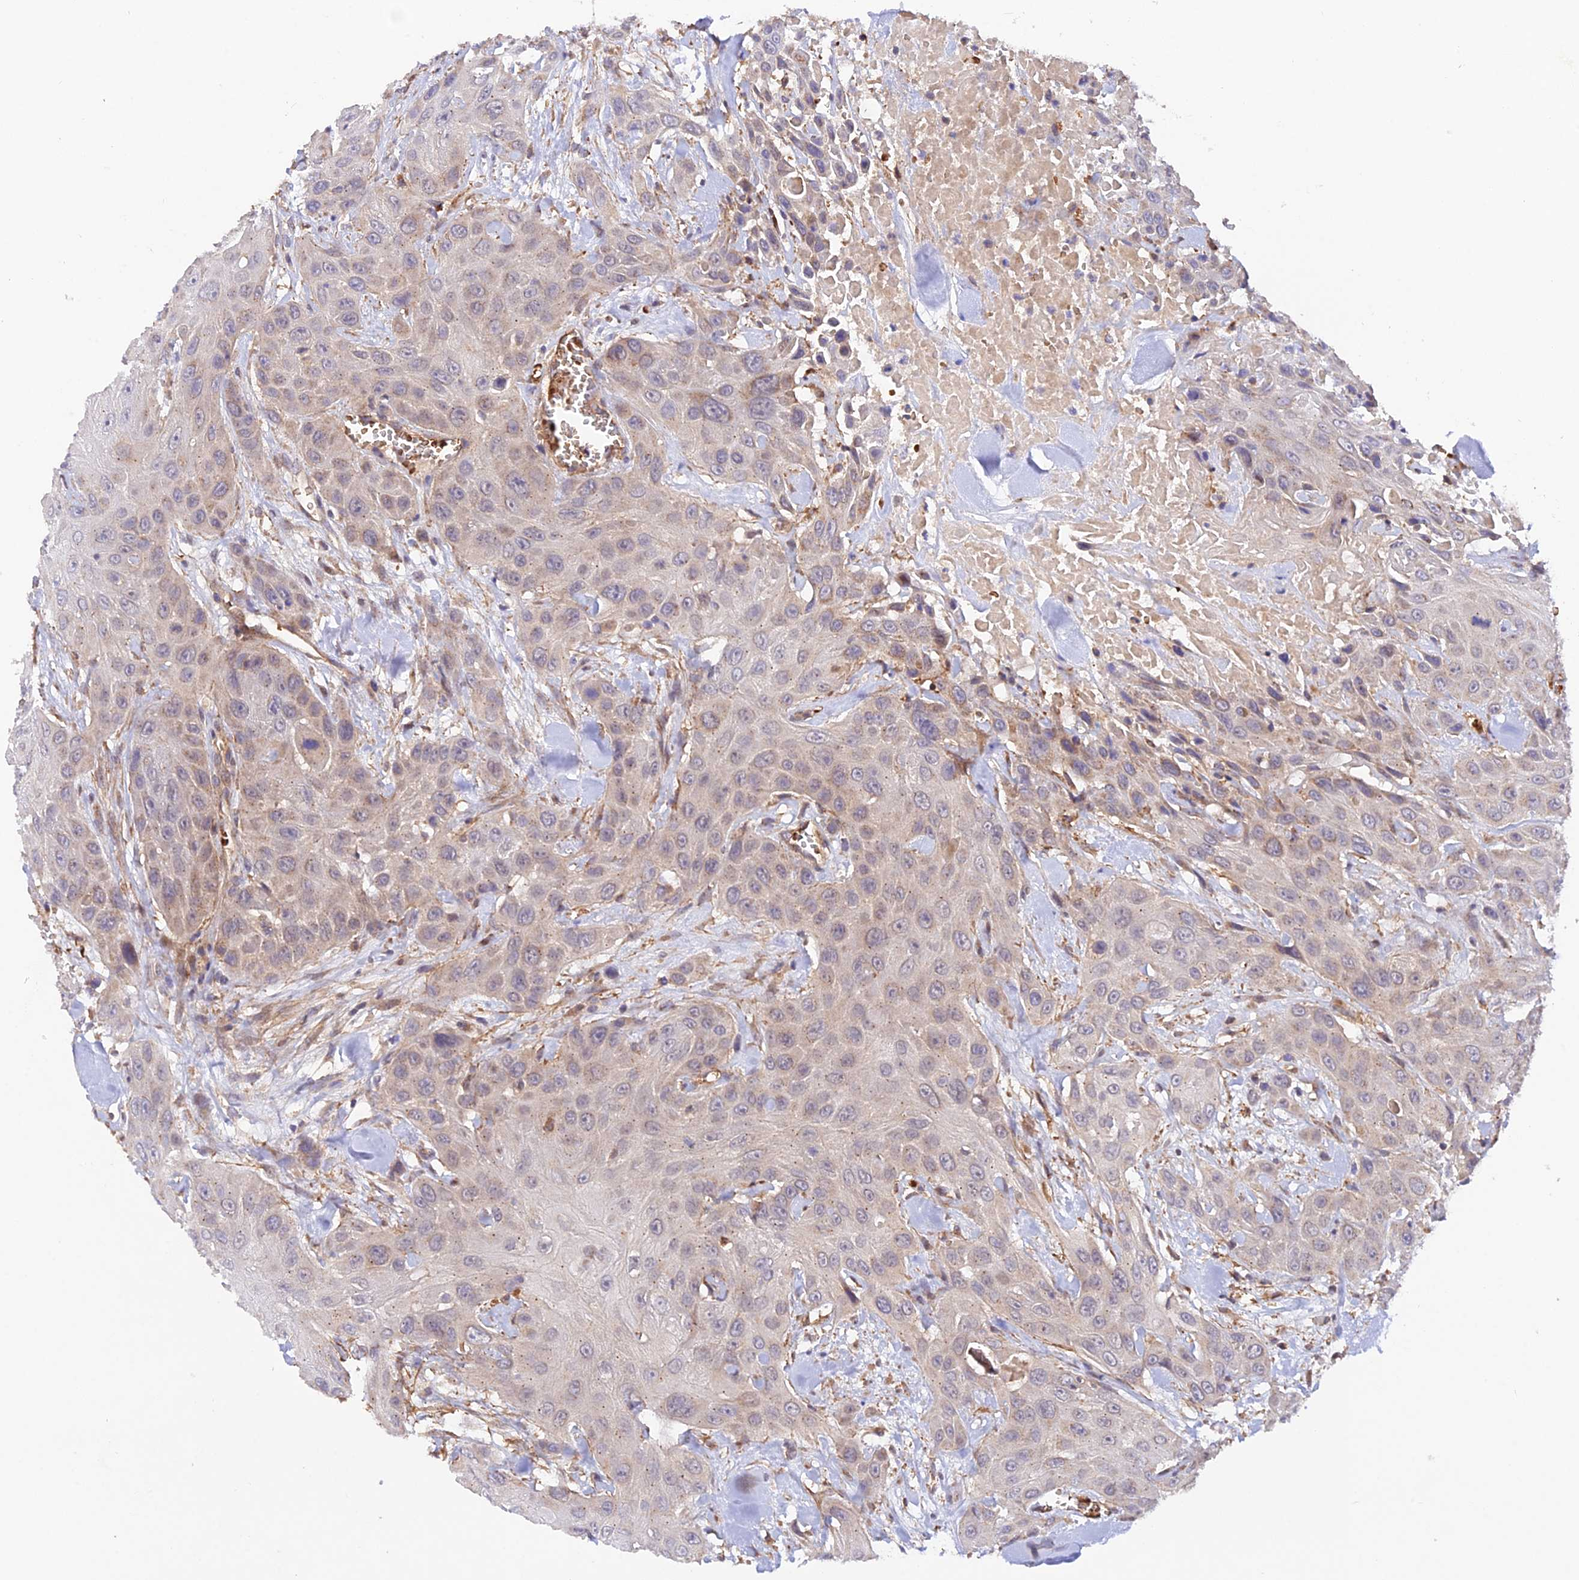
{"staining": {"intensity": "negative", "quantity": "none", "location": "none"}, "tissue": "head and neck cancer", "cell_type": "Tumor cells", "image_type": "cancer", "snomed": [{"axis": "morphology", "description": "Squamous cell carcinoma, NOS"}, {"axis": "topography", "description": "Head-Neck"}], "caption": "Head and neck cancer (squamous cell carcinoma) stained for a protein using IHC demonstrates no staining tumor cells.", "gene": "WDFY4", "patient": {"sex": "male", "age": 81}}